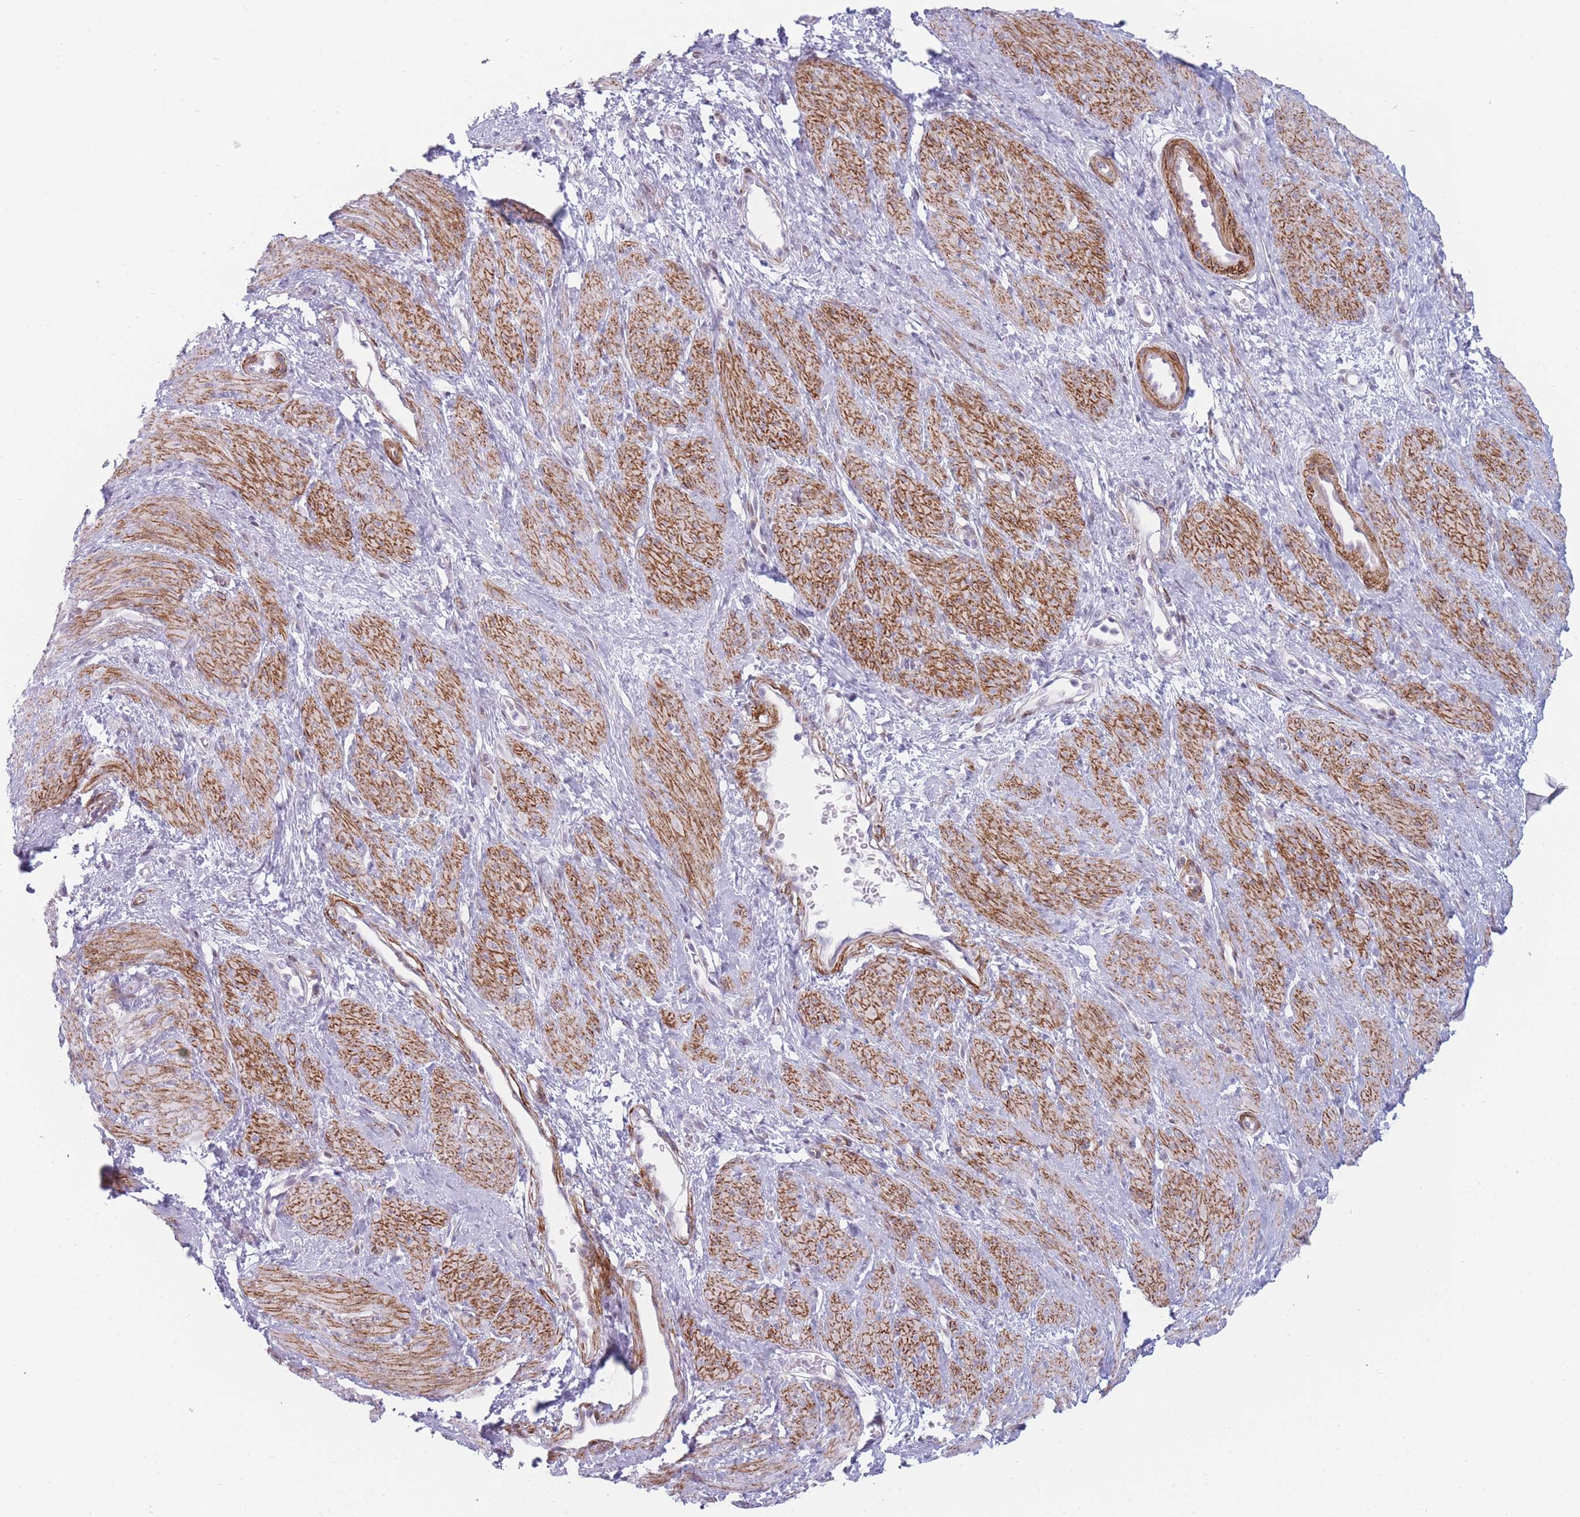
{"staining": {"intensity": "moderate", "quantity": "25%-75%", "location": "cytoplasmic/membranous"}, "tissue": "smooth muscle", "cell_type": "Smooth muscle cells", "image_type": "normal", "snomed": [{"axis": "morphology", "description": "Normal tissue, NOS"}, {"axis": "topography", "description": "Smooth muscle"}, {"axis": "topography", "description": "Uterus"}], "caption": "Smooth muscle was stained to show a protein in brown. There is medium levels of moderate cytoplasmic/membranous positivity in about 25%-75% of smooth muscle cells. Using DAB (3,3'-diaminobenzidine) (brown) and hematoxylin (blue) stains, captured at high magnification using brightfield microscopy.", "gene": "IFNA10", "patient": {"sex": "female", "age": 39}}